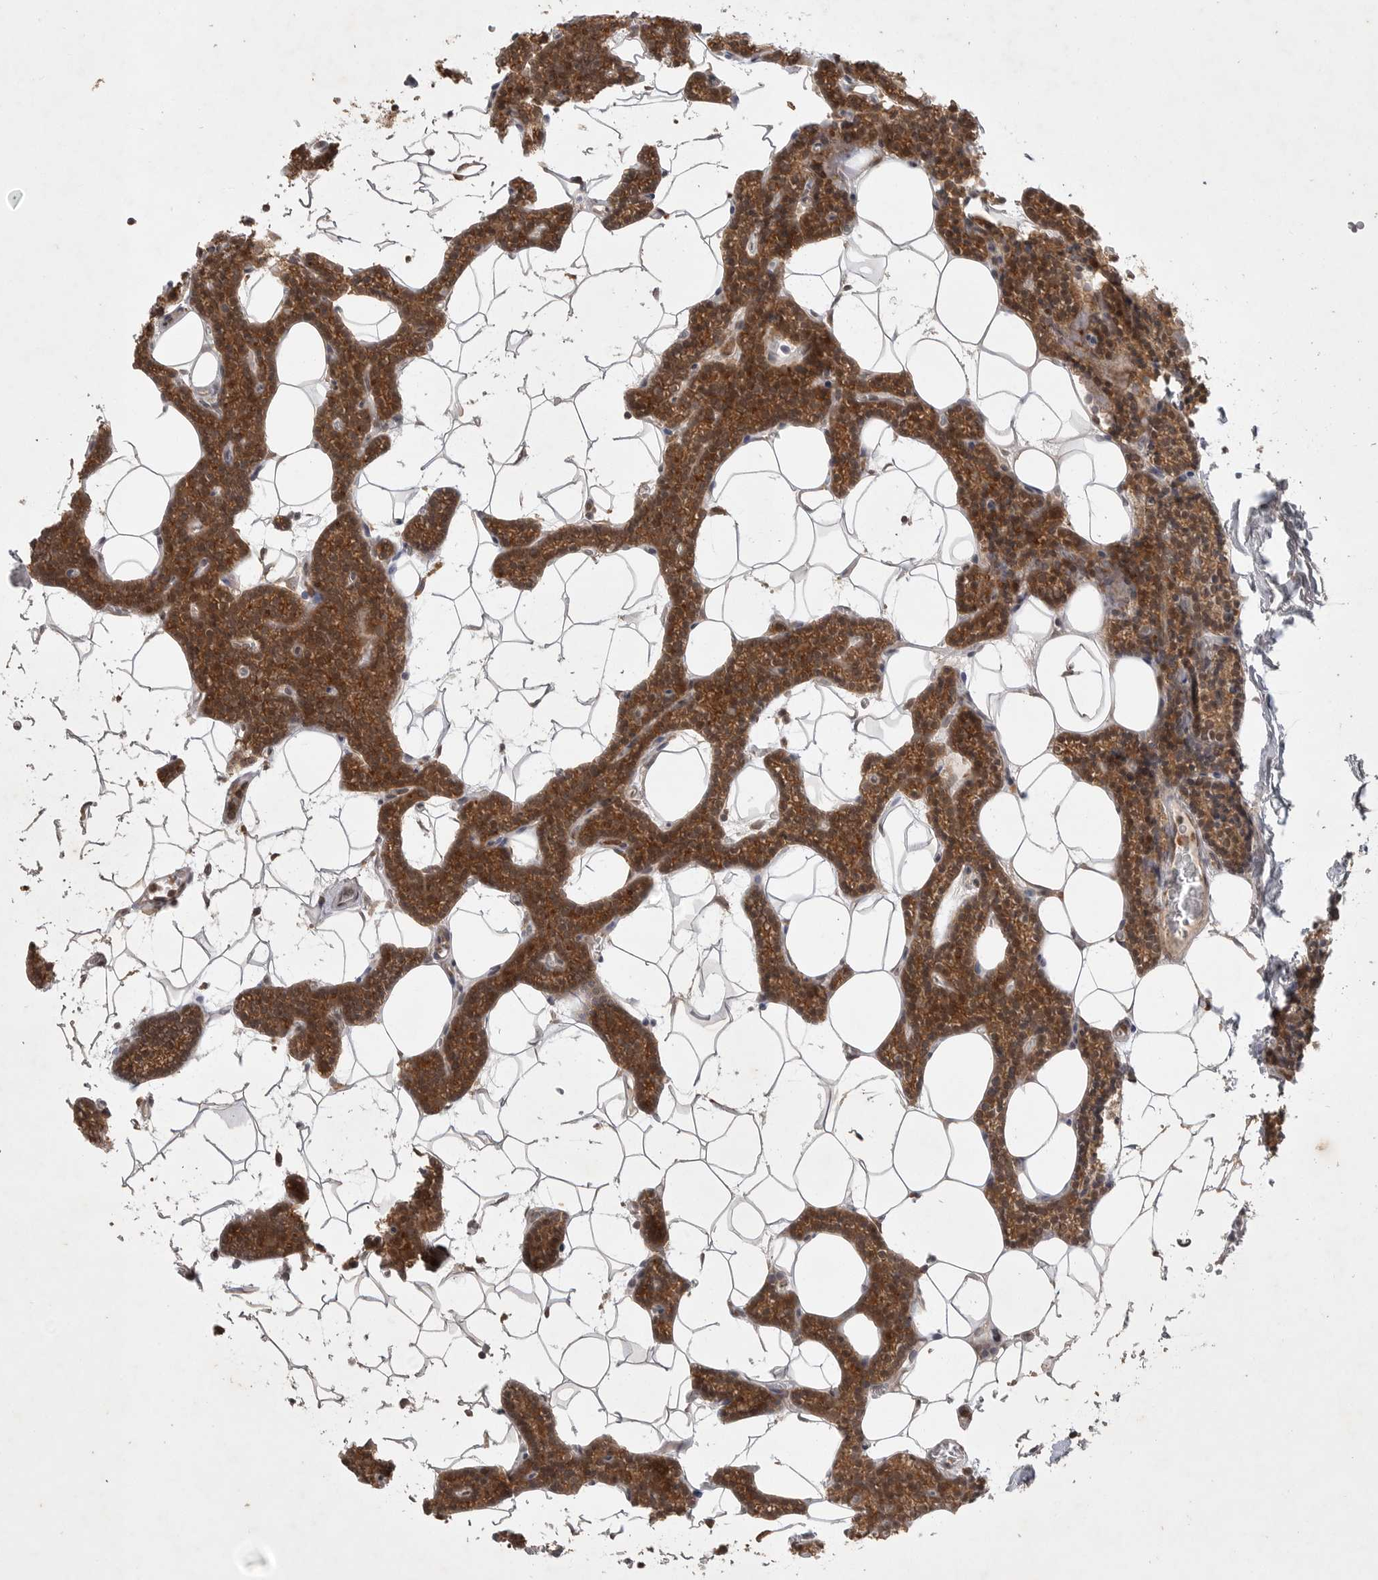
{"staining": {"intensity": "strong", "quantity": "25%-75%", "location": "cytoplasmic/membranous"}, "tissue": "parathyroid gland", "cell_type": "Glandular cells", "image_type": "normal", "snomed": [{"axis": "morphology", "description": "Normal tissue, NOS"}, {"axis": "topography", "description": "Parathyroid gland"}], "caption": "Immunohistochemical staining of benign parathyroid gland reveals 25%-75% levels of strong cytoplasmic/membranous protein expression in approximately 25%-75% of glandular cells.", "gene": "ZNF232", "patient": {"sex": "male", "age": 42}}